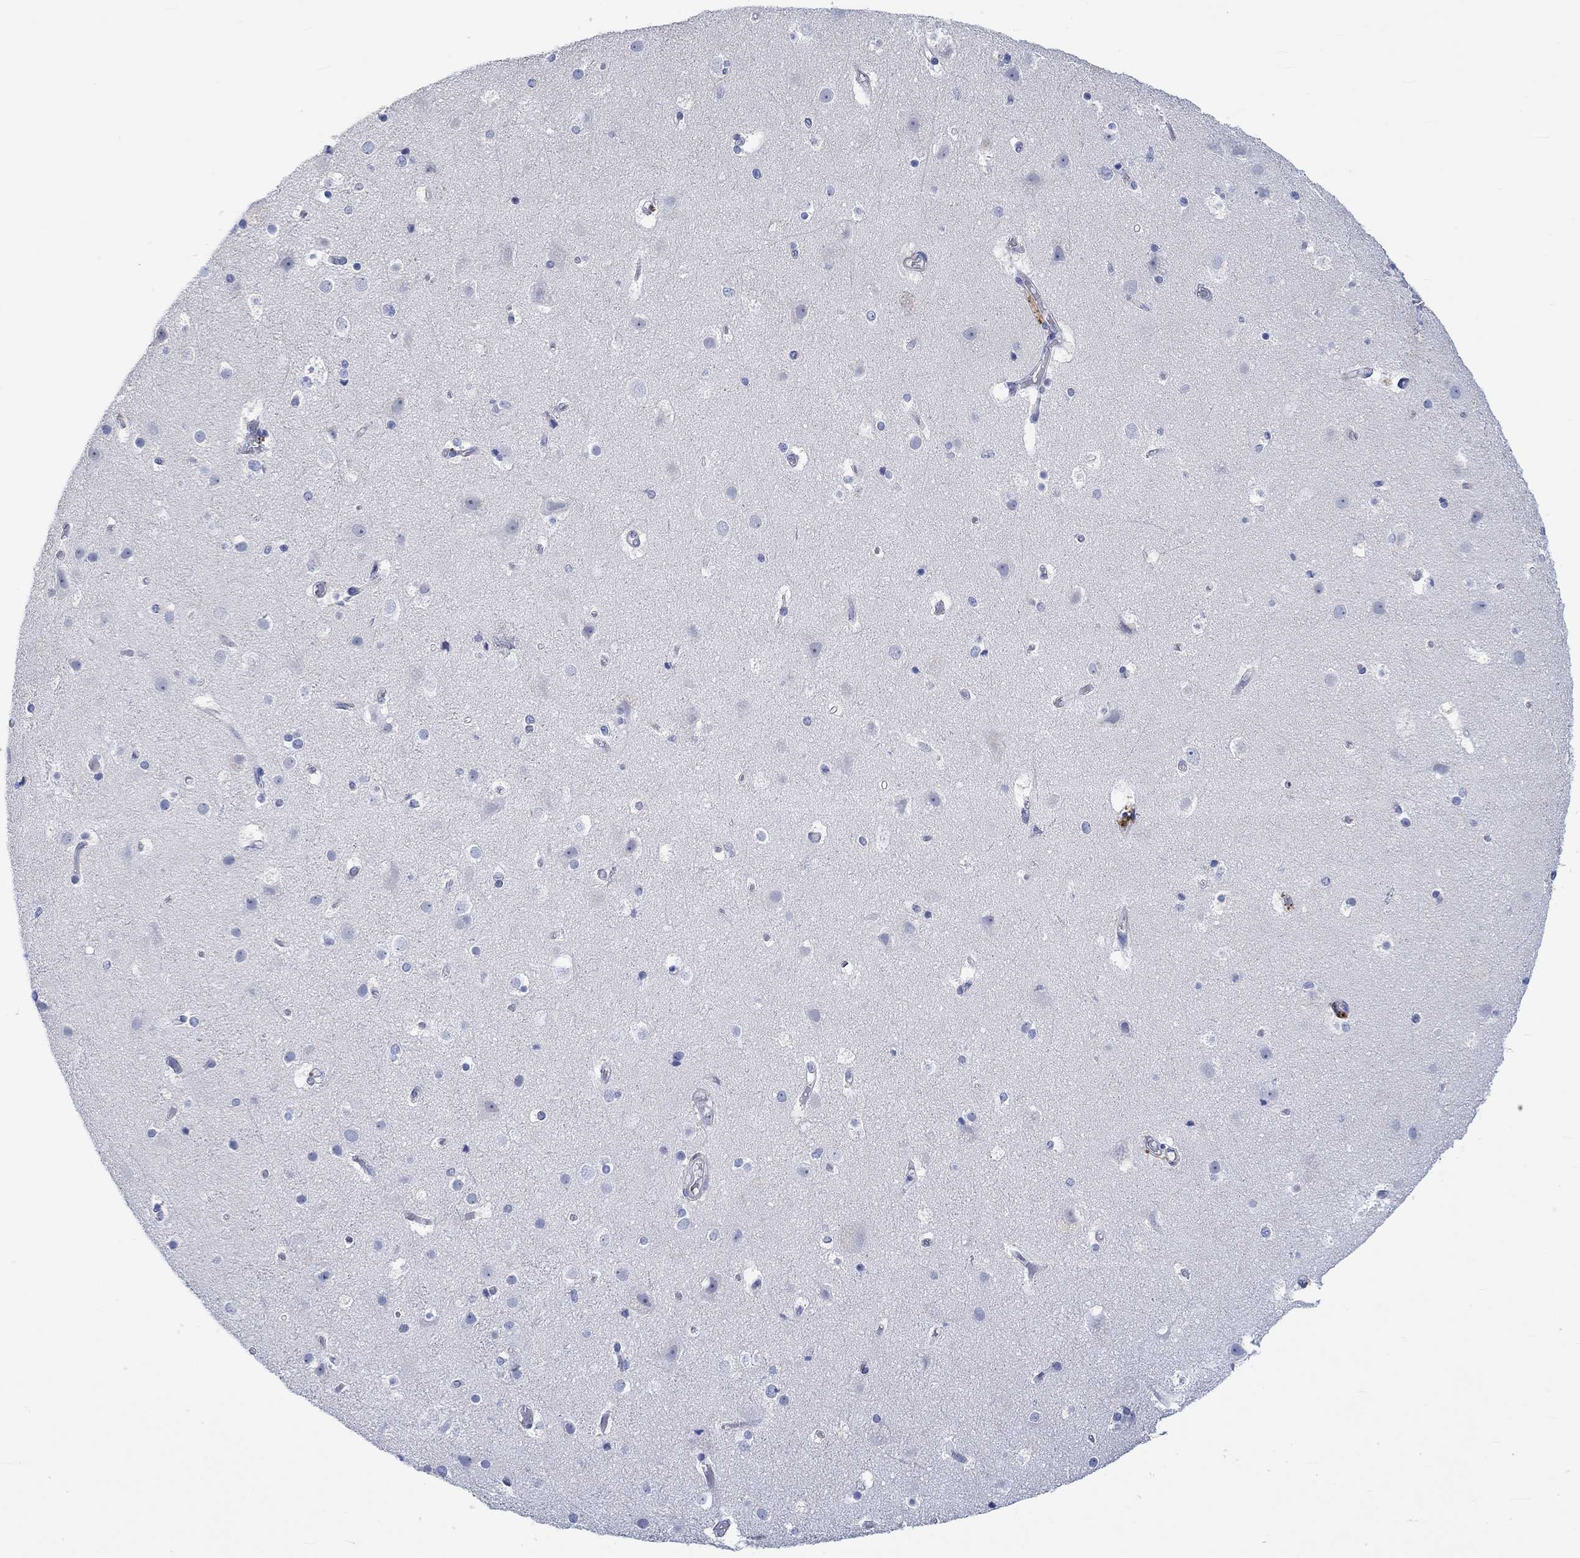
{"staining": {"intensity": "negative", "quantity": "none", "location": "none"}, "tissue": "cerebral cortex", "cell_type": "Endothelial cells", "image_type": "normal", "snomed": [{"axis": "morphology", "description": "Normal tissue, NOS"}, {"axis": "topography", "description": "Cerebral cortex"}], "caption": "The immunohistochemistry (IHC) histopathology image has no significant staining in endothelial cells of cerebral cortex.", "gene": "AGRP", "patient": {"sex": "female", "age": 52}}